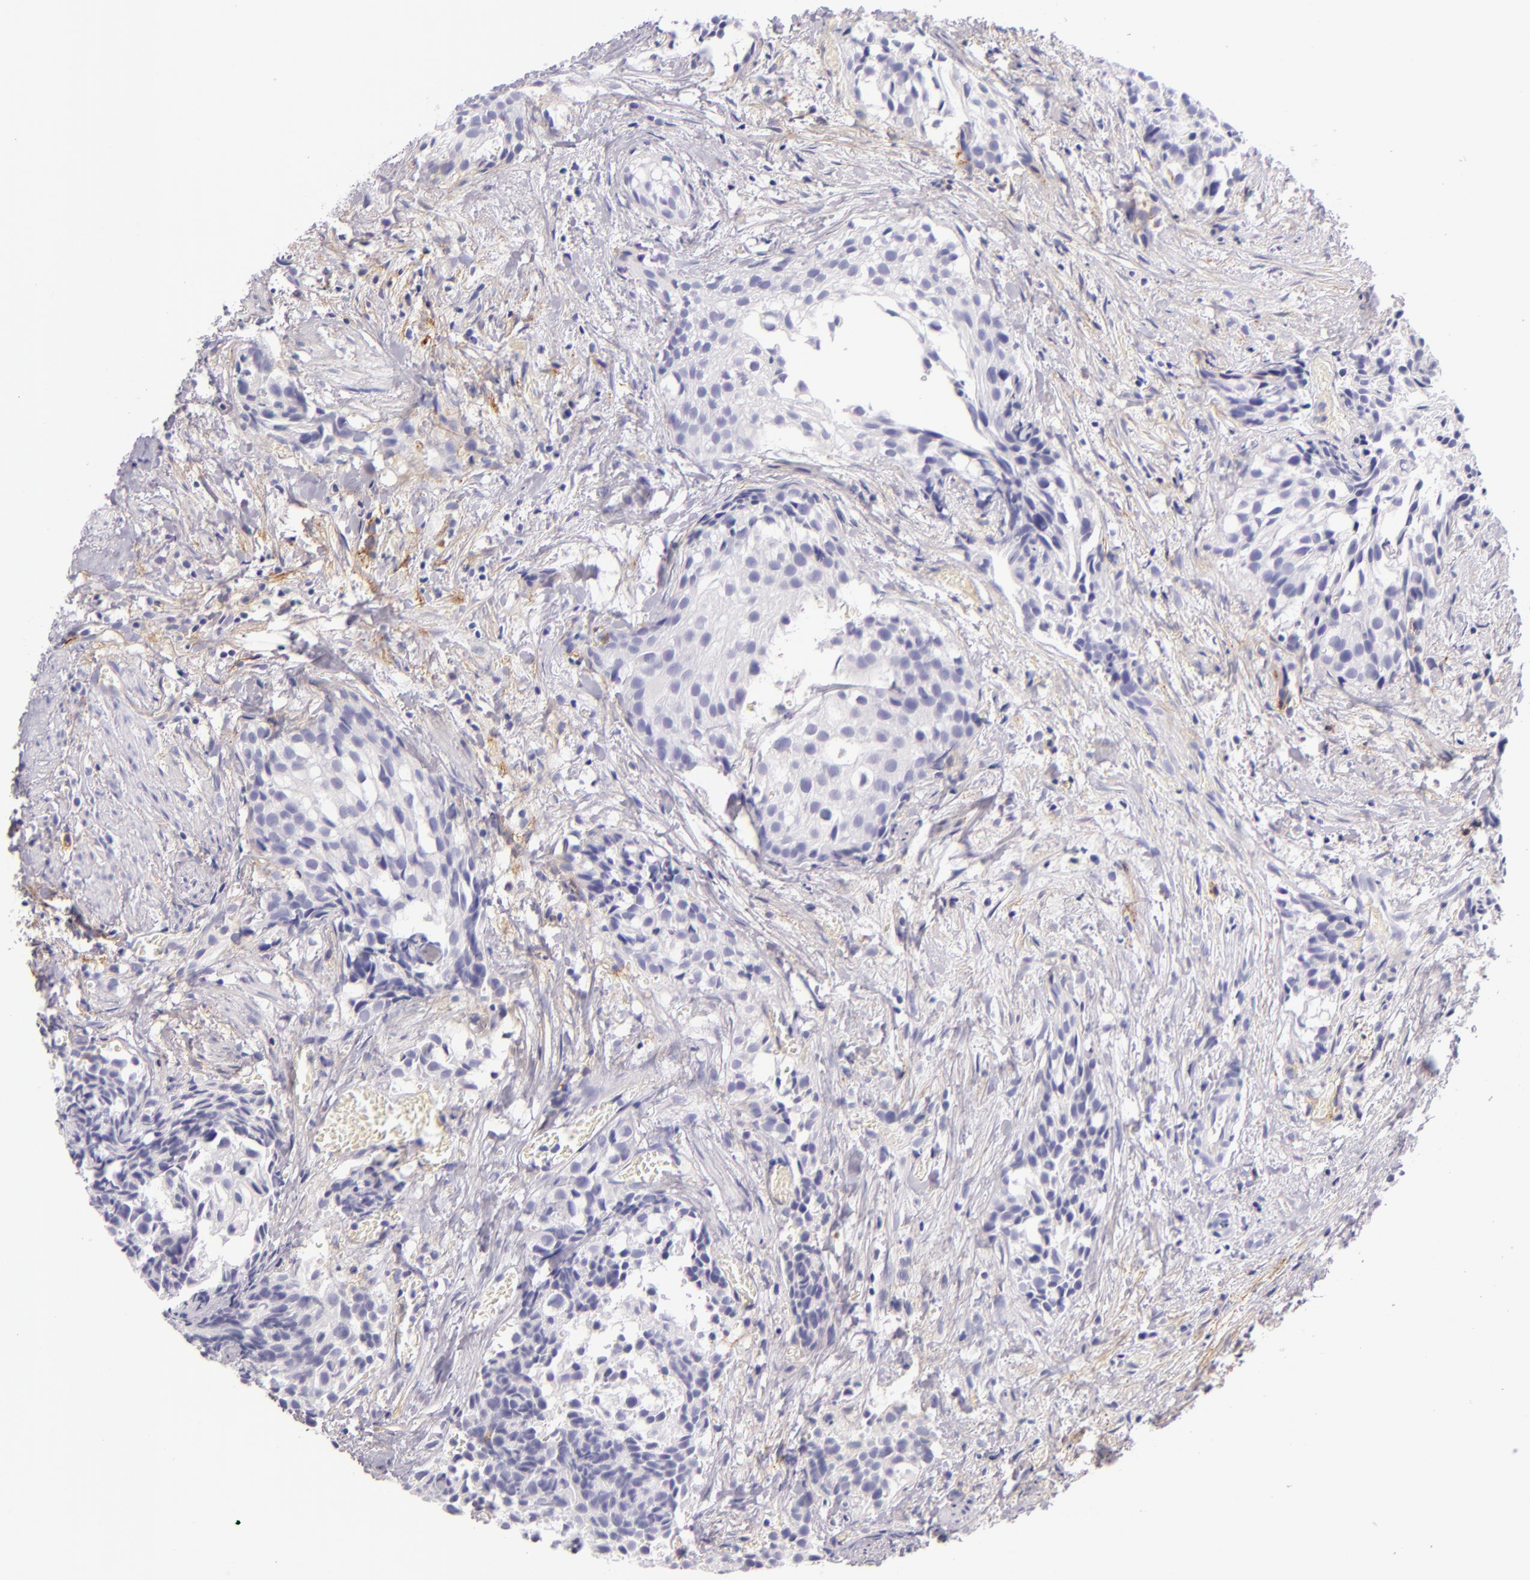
{"staining": {"intensity": "negative", "quantity": "none", "location": "none"}, "tissue": "urothelial cancer", "cell_type": "Tumor cells", "image_type": "cancer", "snomed": [{"axis": "morphology", "description": "Urothelial carcinoma, High grade"}, {"axis": "topography", "description": "Urinary bladder"}], "caption": "DAB immunohistochemical staining of human urothelial cancer displays no significant staining in tumor cells.", "gene": "ICAM1", "patient": {"sex": "female", "age": 78}}